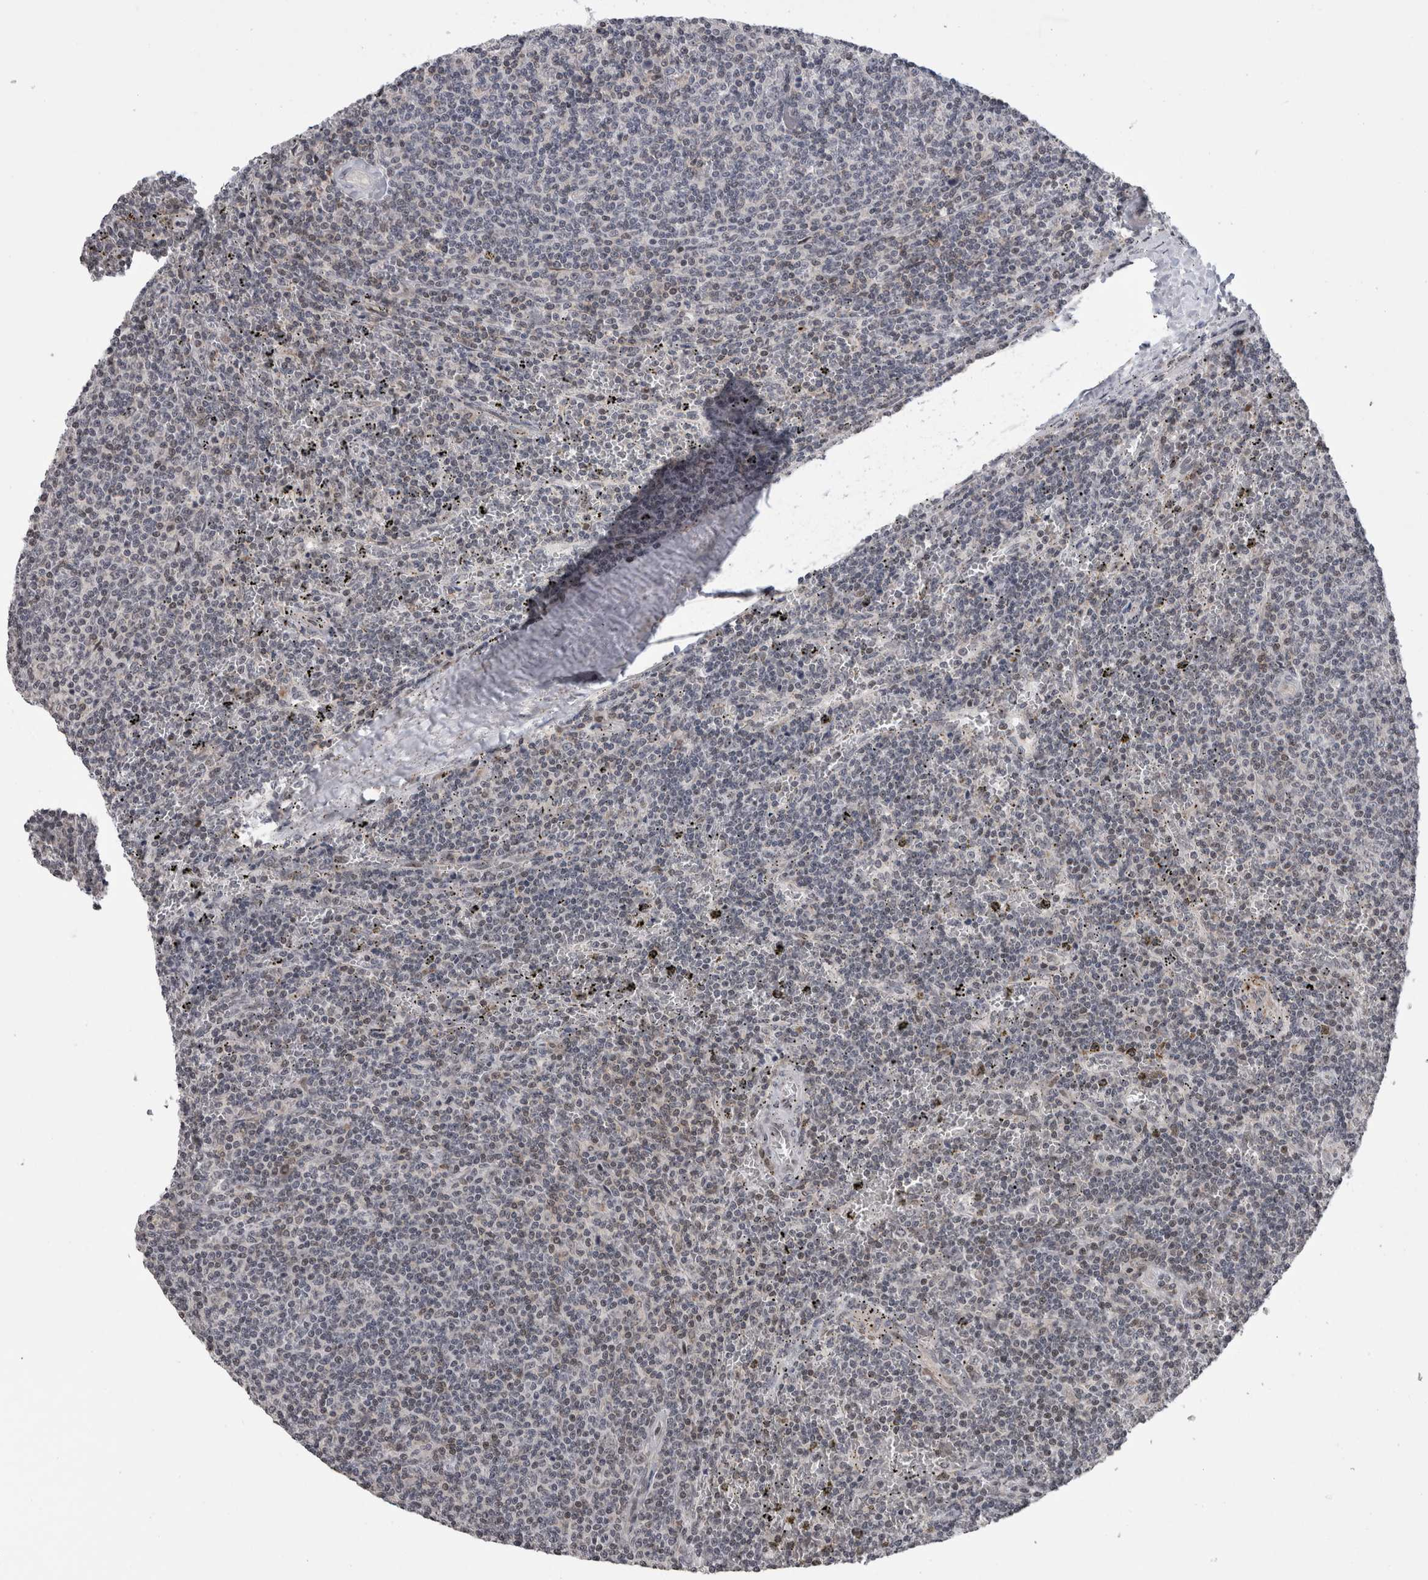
{"staining": {"intensity": "negative", "quantity": "none", "location": "none"}, "tissue": "lymphoma", "cell_type": "Tumor cells", "image_type": "cancer", "snomed": [{"axis": "morphology", "description": "Malignant lymphoma, non-Hodgkin's type, Low grade"}, {"axis": "topography", "description": "Spleen"}], "caption": "High power microscopy photomicrograph of an immunohistochemistry histopathology image of low-grade malignant lymphoma, non-Hodgkin's type, revealing no significant staining in tumor cells. Nuclei are stained in blue.", "gene": "ZBTB11", "patient": {"sex": "female", "age": 50}}